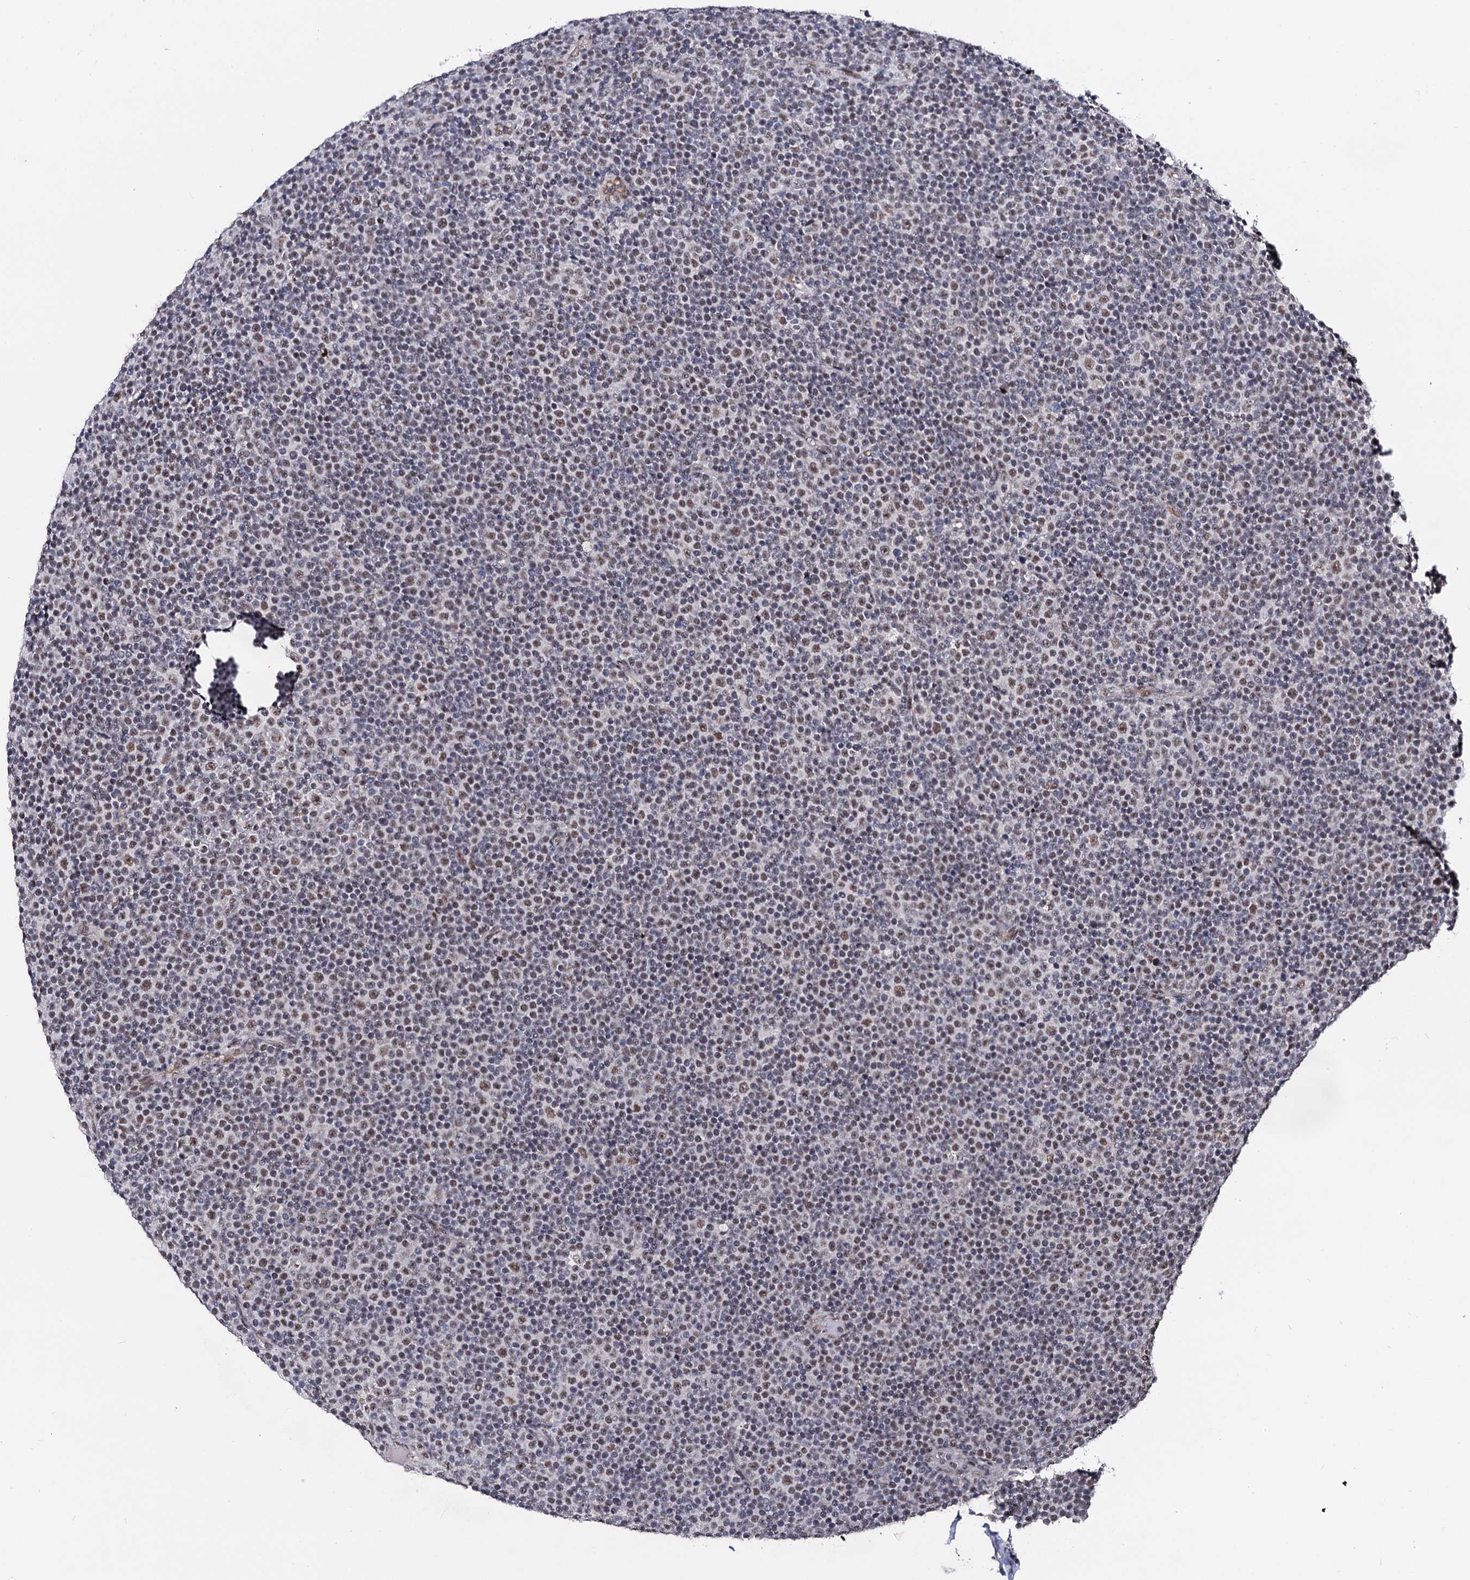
{"staining": {"intensity": "weak", "quantity": "25%-75%", "location": "nuclear"}, "tissue": "lymphoma", "cell_type": "Tumor cells", "image_type": "cancer", "snomed": [{"axis": "morphology", "description": "Malignant lymphoma, non-Hodgkin's type, Low grade"}, {"axis": "topography", "description": "Lymph node"}], "caption": "Immunohistochemical staining of human low-grade malignant lymphoma, non-Hodgkin's type reveals weak nuclear protein positivity in approximately 25%-75% of tumor cells.", "gene": "SFSWAP", "patient": {"sex": "female", "age": 67}}